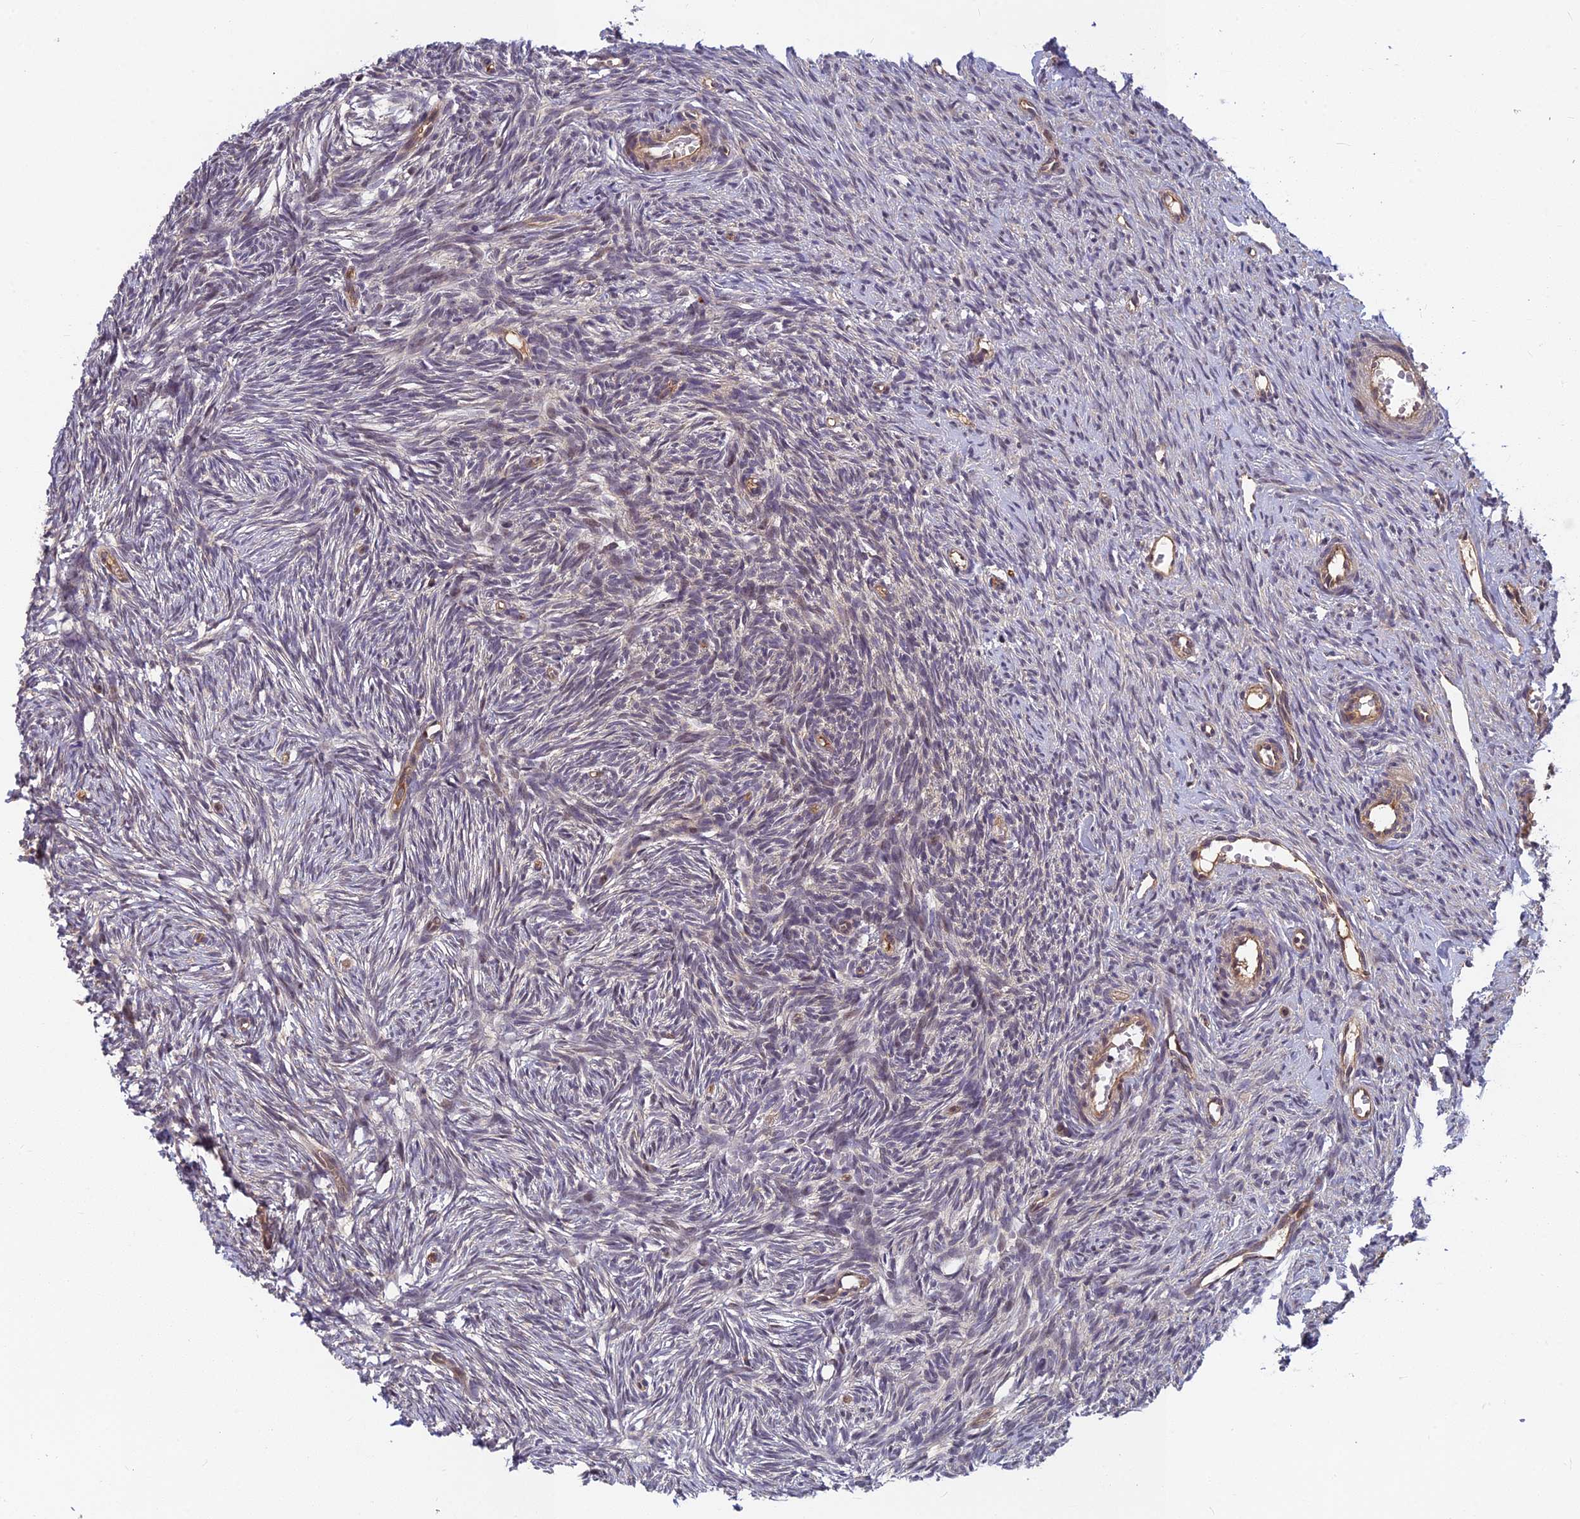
{"staining": {"intensity": "weak", "quantity": ">75%", "location": "cytoplasmic/membranous"}, "tissue": "ovary", "cell_type": "Follicle cells", "image_type": "normal", "snomed": [{"axis": "morphology", "description": "Normal tissue, NOS"}, {"axis": "topography", "description": "Ovary"}], "caption": "Human ovary stained for a protein (brown) reveals weak cytoplasmic/membranous positive positivity in approximately >75% of follicle cells.", "gene": "PIKFYVE", "patient": {"sex": "female", "age": 51}}